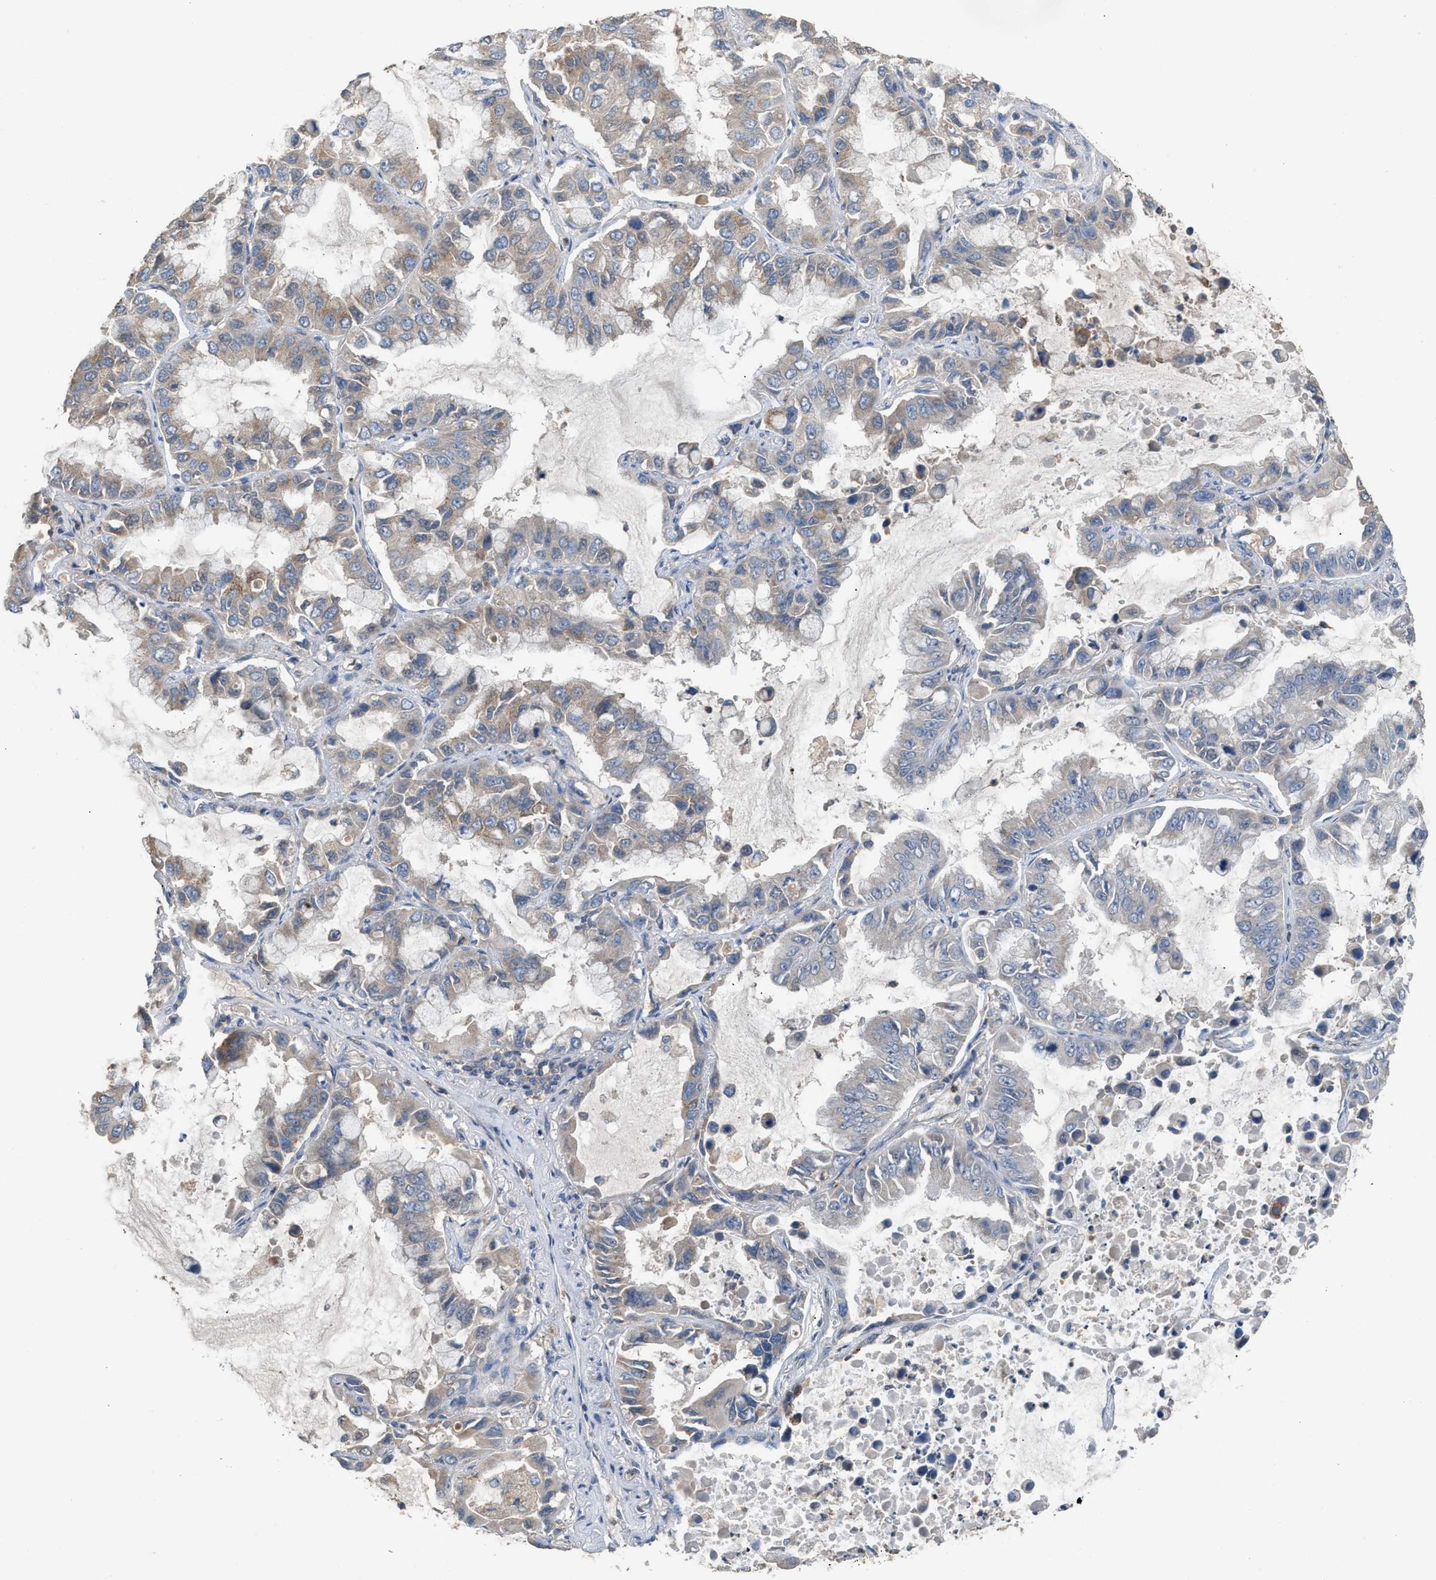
{"staining": {"intensity": "weak", "quantity": "25%-75%", "location": "cytoplasmic/membranous"}, "tissue": "lung cancer", "cell_type": "Tumor cells", "image_type": "cancer", "snomed": [{"axis": "morphology", "description": "Adenocarcinoma, NOS"}, {"axis": "topography", "description": "Lung"}], "caption": "Adenocarcinoma (lung) stained for a protein (brown) exhibits weak cytoplasmic/membranous positive expression in approximately 25%-75% of tumor cells.", "gene": "TPK1", "patient": {"sex": "male", "age": 64}}